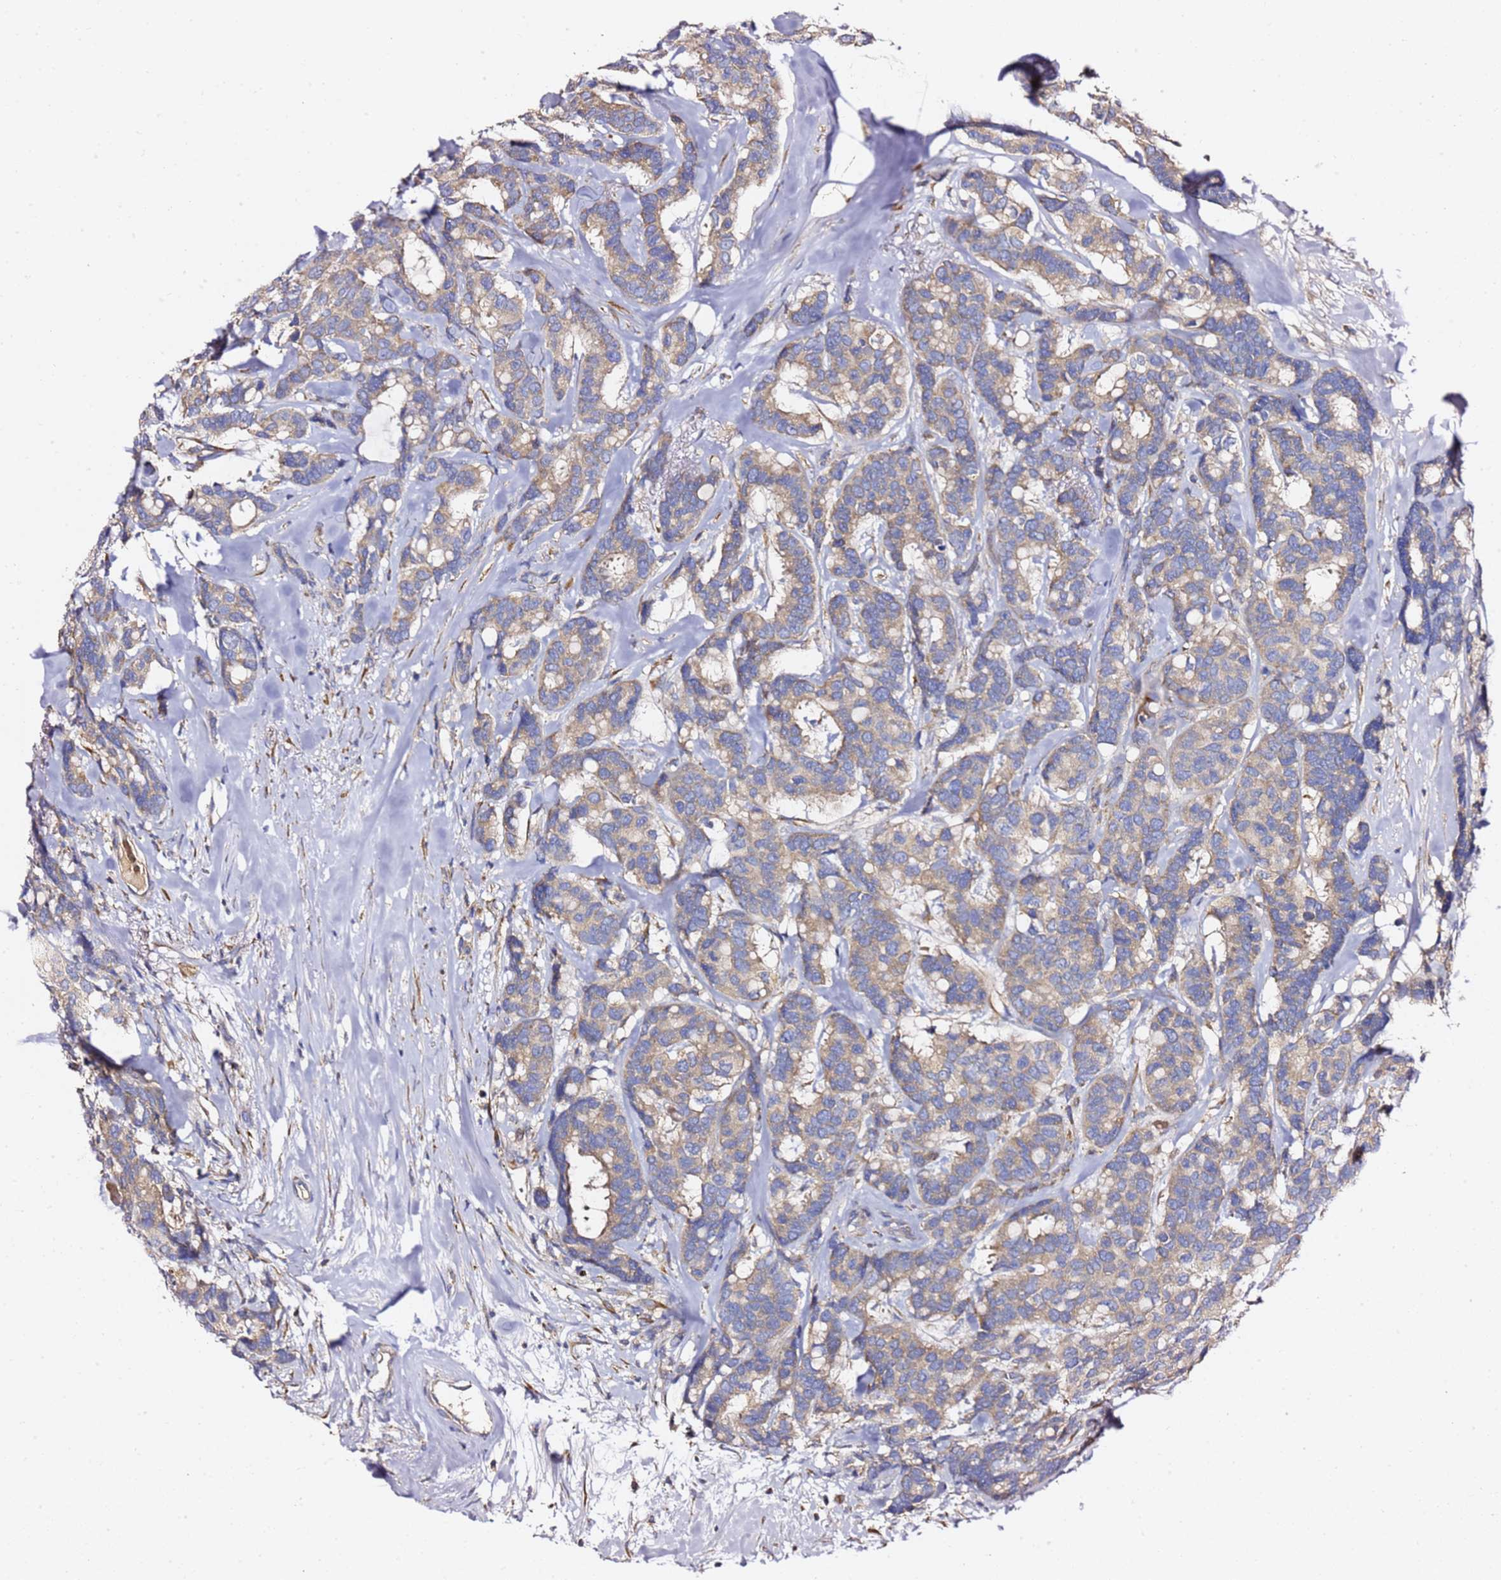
{"staining": {"intensity": "weak", "quantity": "25%-75%", "location": "cytoplasmic/membranous"}, "tissue": "breast cancer", "cell_type": "Tumor cells", "image_type": "cancer", "snomed": [{"axis": "morphology", "description": "Duct carcinoma"}, {"axis": "topography", "description": "Breast"}], "caption": "Invasive ductal carcinoma (breast) stained with a protein marker demonstrates weak staining in tumor cells.", "gene": "C19orf12", "patient": {"sex": "female", "age": 87}}